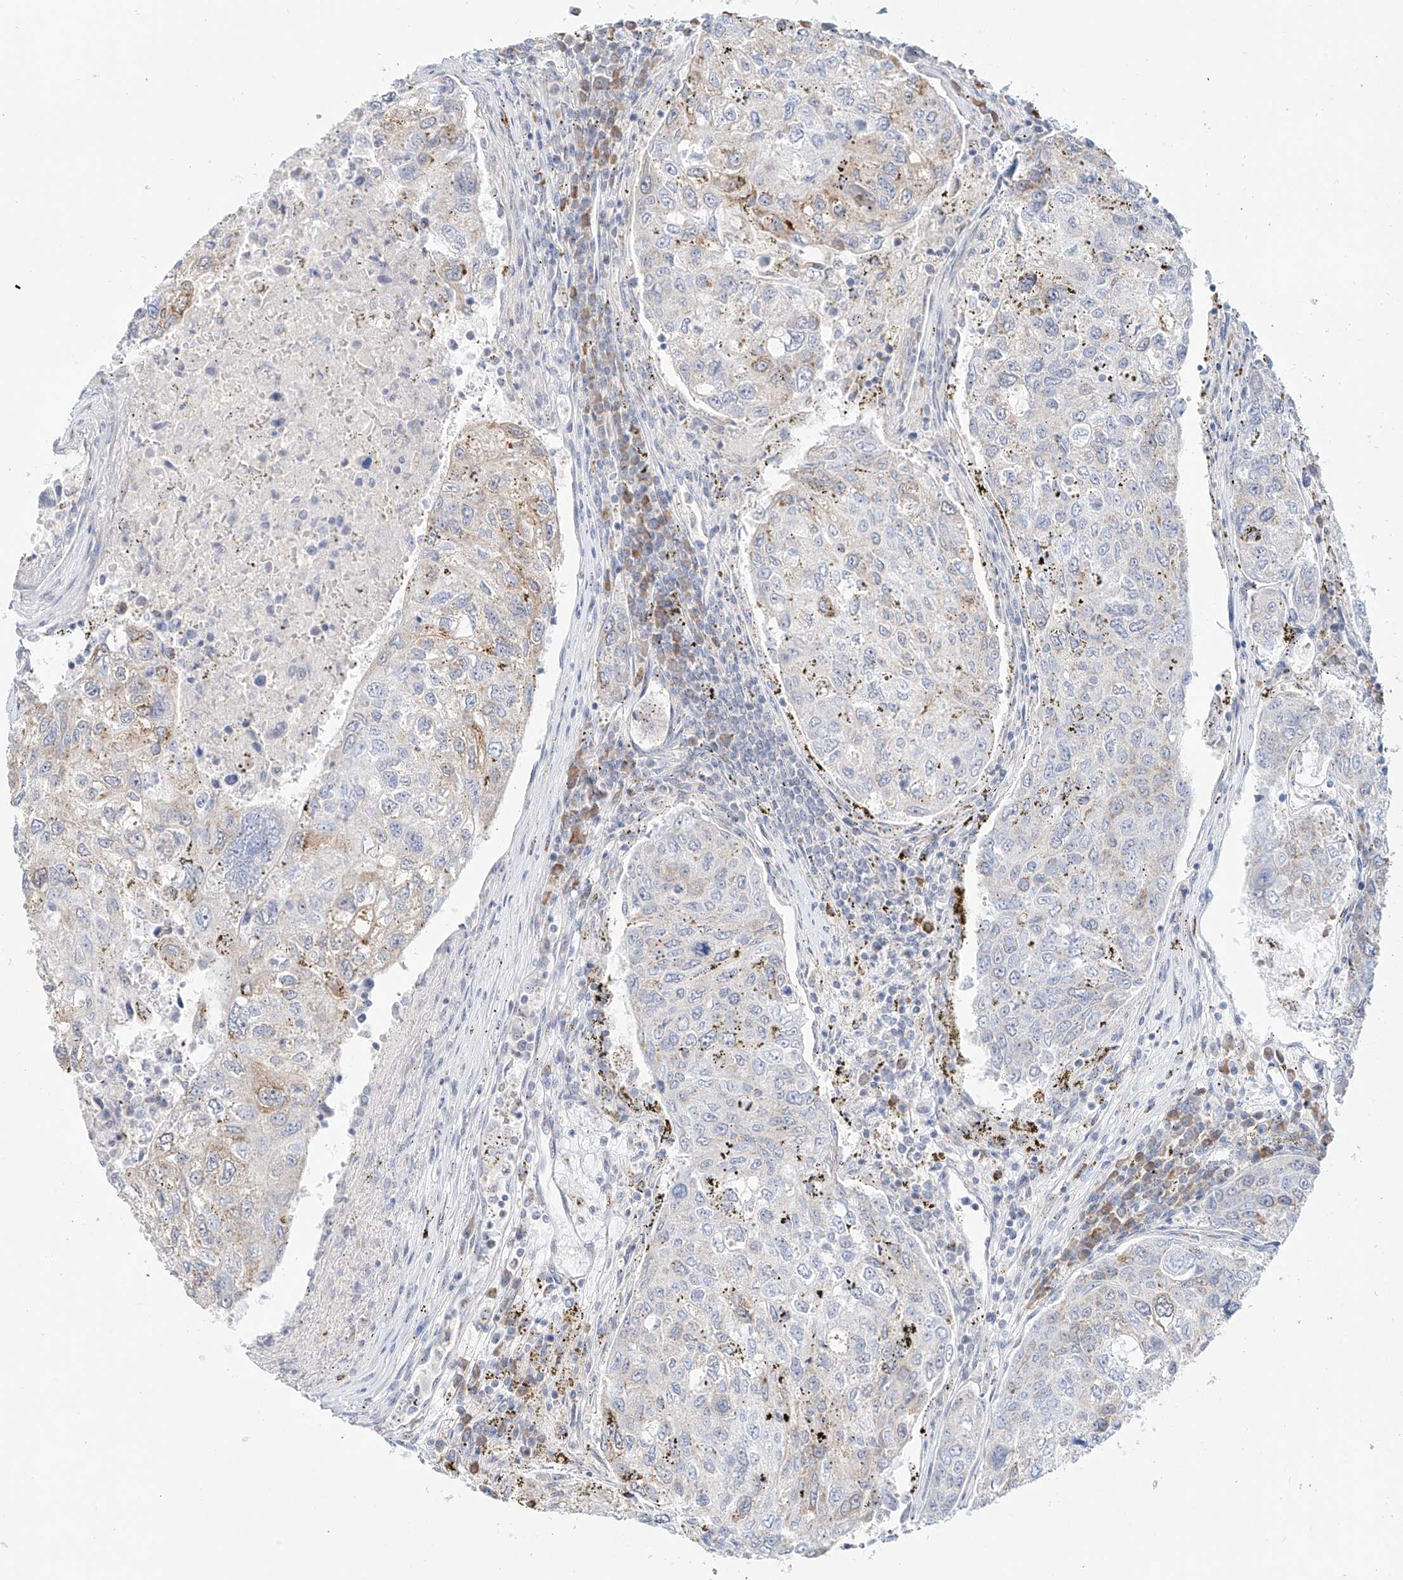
{"staining": {"intensity": "moderate", "quantity": "25%-75%", "location": "cytoplasmic/membranous"}, "tissue": "urothelial cancer", "cell_type": "Tumor cells", "image_type": "cancer", "snomed": [{"axis": "morphology", "description": "Urothelial carcinoma, High grade"}, {"axis": "topography", "description": "Lymph node"}, {"axis": "topography", "description": "Urinary bladder"}], "caption": "There is medium levels of moderate cytoplasmic/membranous staining in tumor cells of high-grade urothelial carcinoma, as demonstrated by immunohistochemical staining (brown color).", "gene": "BSDC1", "patient": {"sex": "male", "age": 51}}